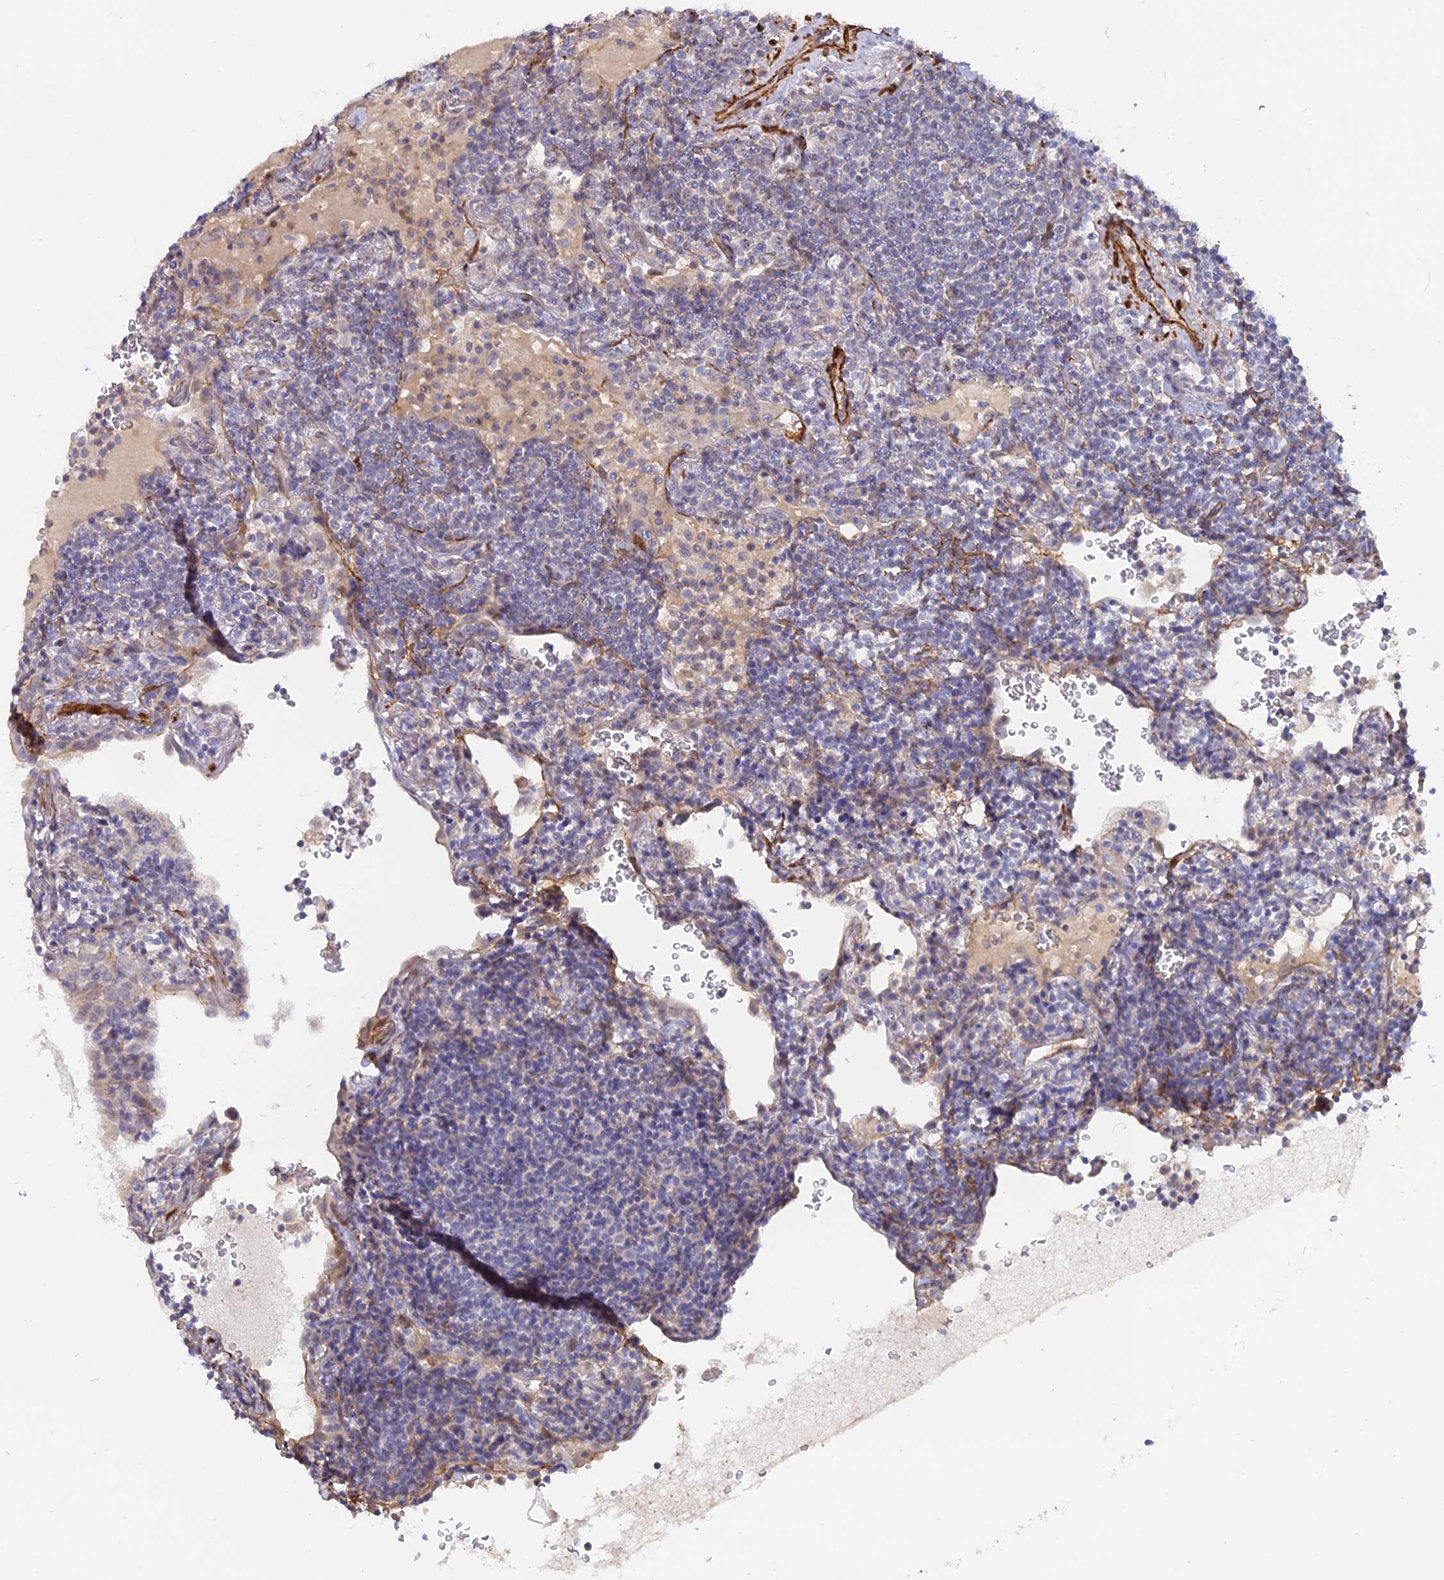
{"staining": {"intensity": "negative", "quantity": "none", "location": "none"}, "tissue": "lymphoma", "cell_type": "Tumor cells", "image_type": "cancer", "snomed": [{"axis": "morphology", "description": "Malignant lymphoma, non-Hodgkin's type, Low grade"}, {"axis": "topography", "description": "Lung"}], "caption": "This is an immunohistochemistry (IHC) image of malignant lymphoma, non-Hodgkin's type (low-grade). There is no expression in tumor cells.", "gene": "CCDC154", "patient": {"sex": "female", "age": 71}}